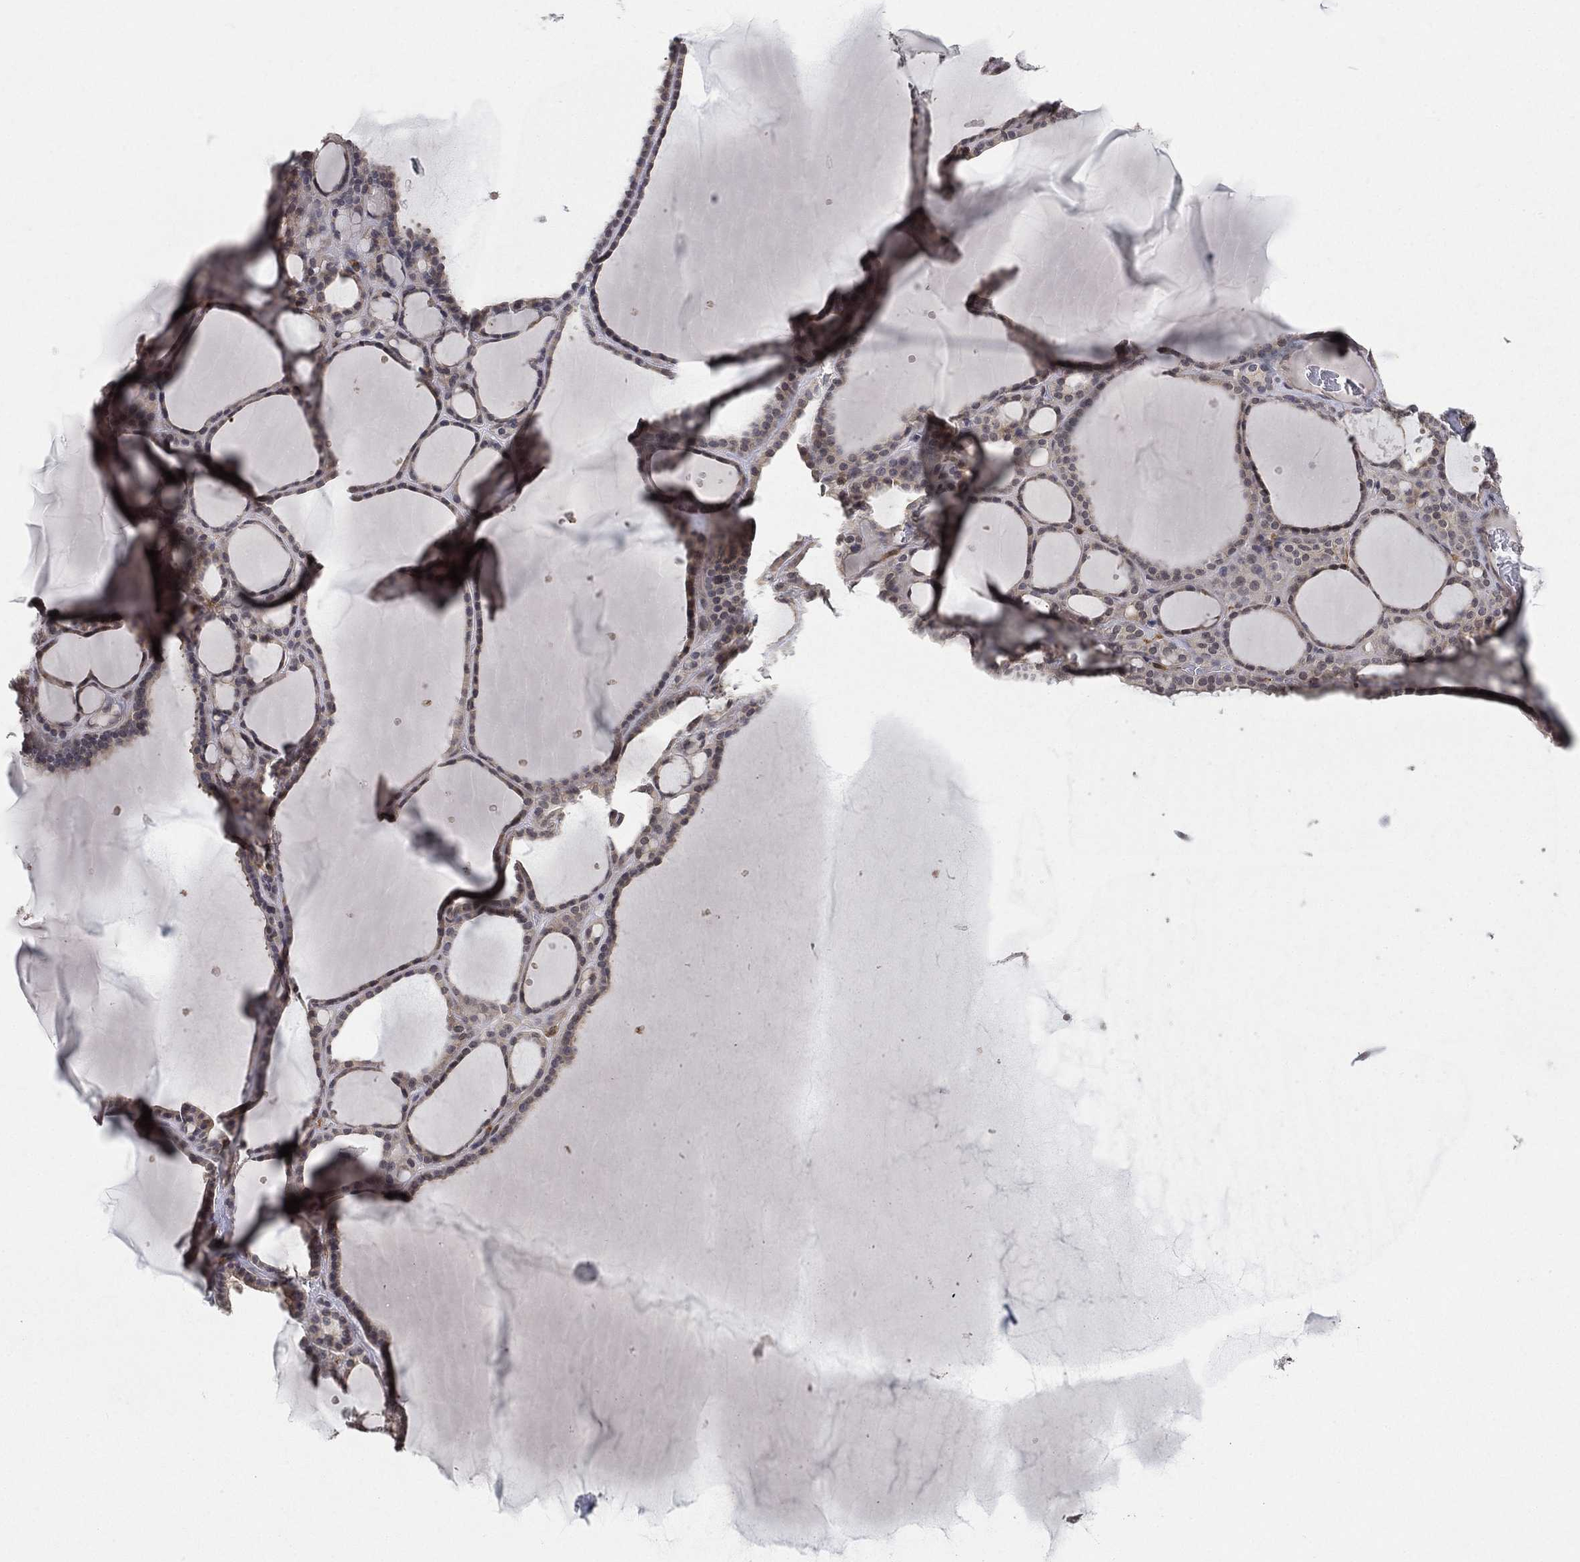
{"staining": {"intensity": "weak", "quantity": "<25%", "location": "nuclear"}, "tissue": "thyroid gland", "cell_type": "Glandular cells", "image_type": "normal", "snomed": [{"axis": "morphology", "description": "Normal tissue, NOS"}, {"axis": "topography", "description": "Thyroid gland"}], "caption": "IHC photomicrograph of normal thyroid gland: human thyroid gland stained with DAB (3,3'-diaminobenzidine) demonstrates no significant protein expression in glandular cells.", "gene": "WDR26", "patient": {"sex": "male", "age": 63}}